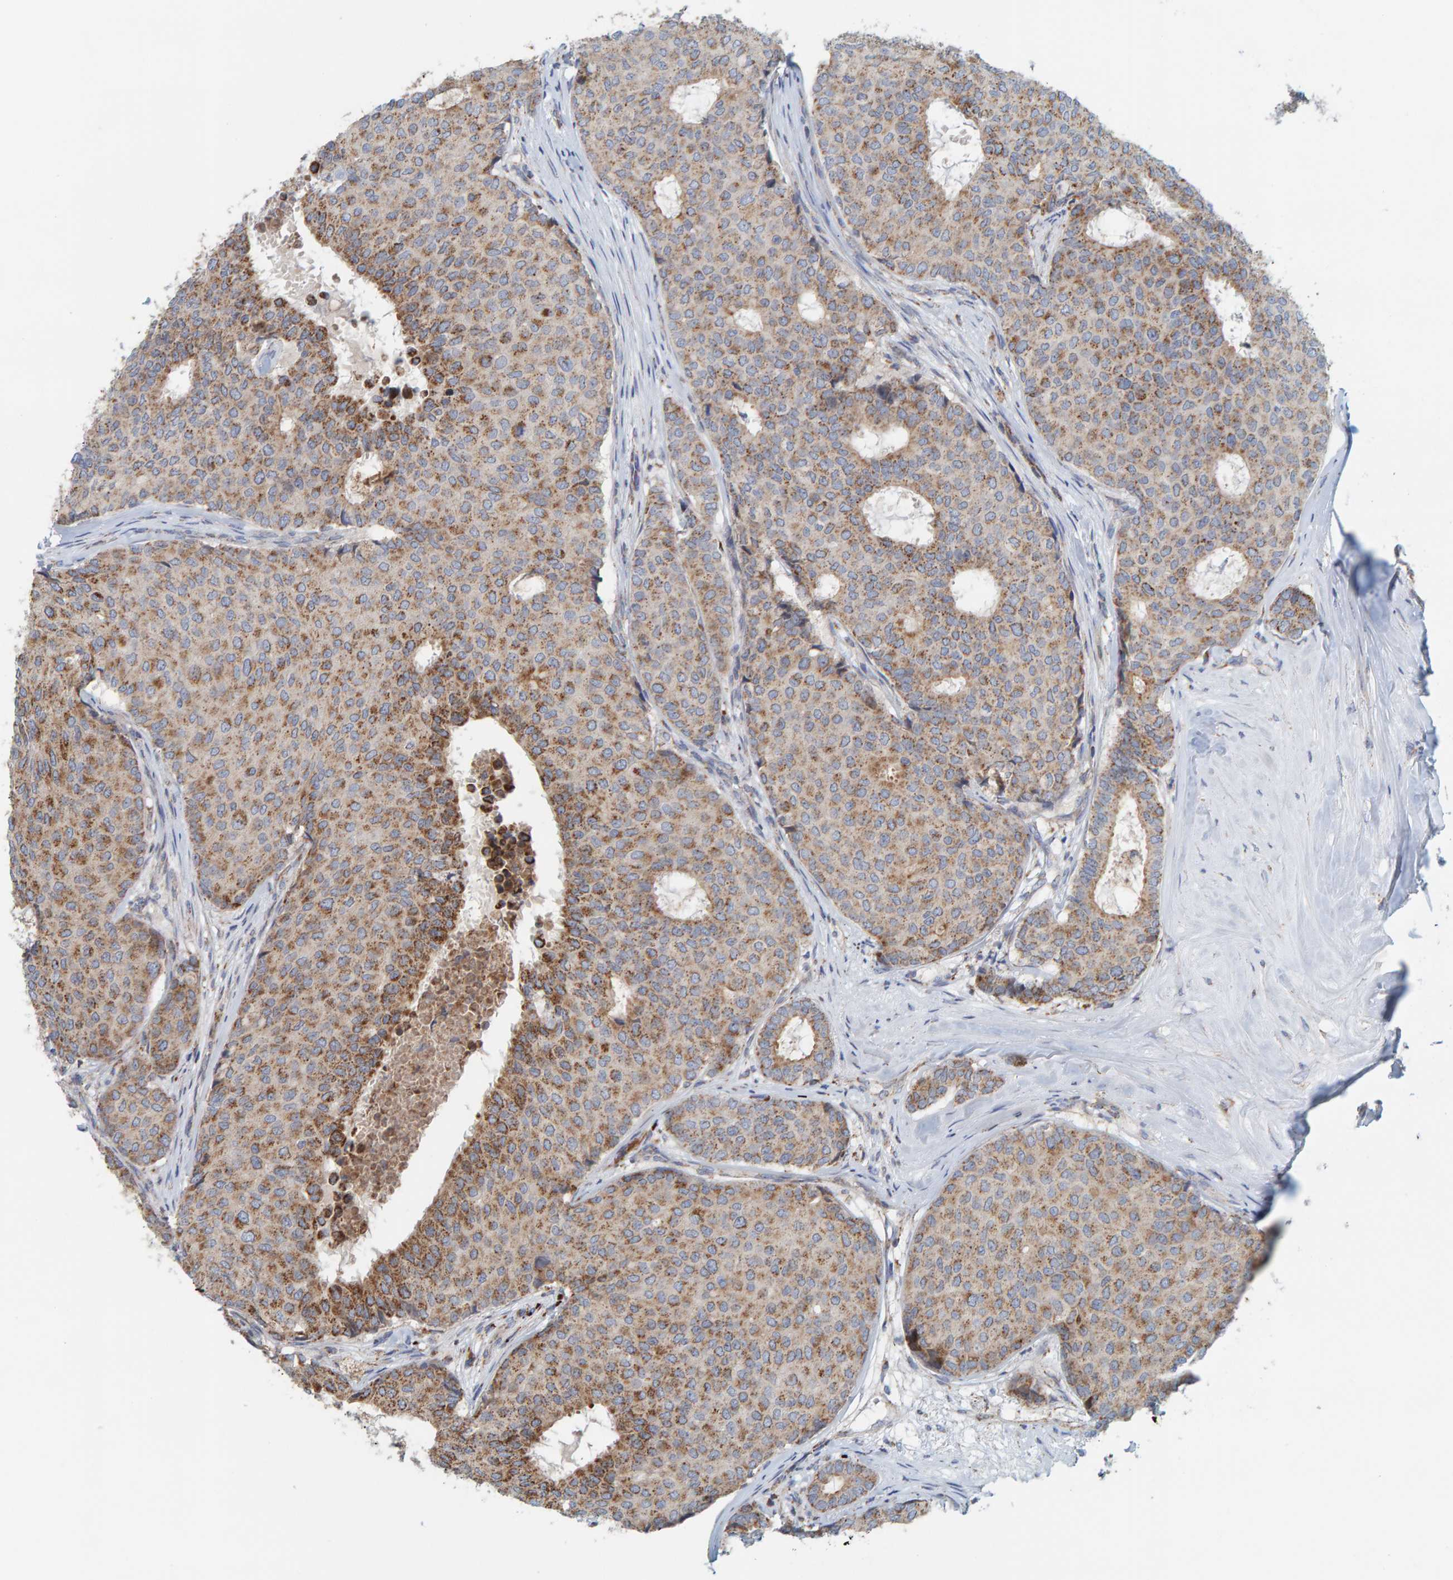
{"staining": {"intensity": "moderate", "quantity": ">75%", "location": "cytoplasmic/membranous"}, "tissue": "breast cancer", "cell_type": "Tumor cells", "image_type": "cancer", "snomed": [{"axis": "morphology", "description": "Duct carcinoma"}, {"axis": "topography", "description": "Breast"}], "caption": "Breast intraductal carcinoma stained for a protein (brown) exhibits moderate cytoplasmic/membranous positive positivity in about >75% of tumor cells.", "gene": "B9D1", "patient": {"sex": "female", "age": 75}}